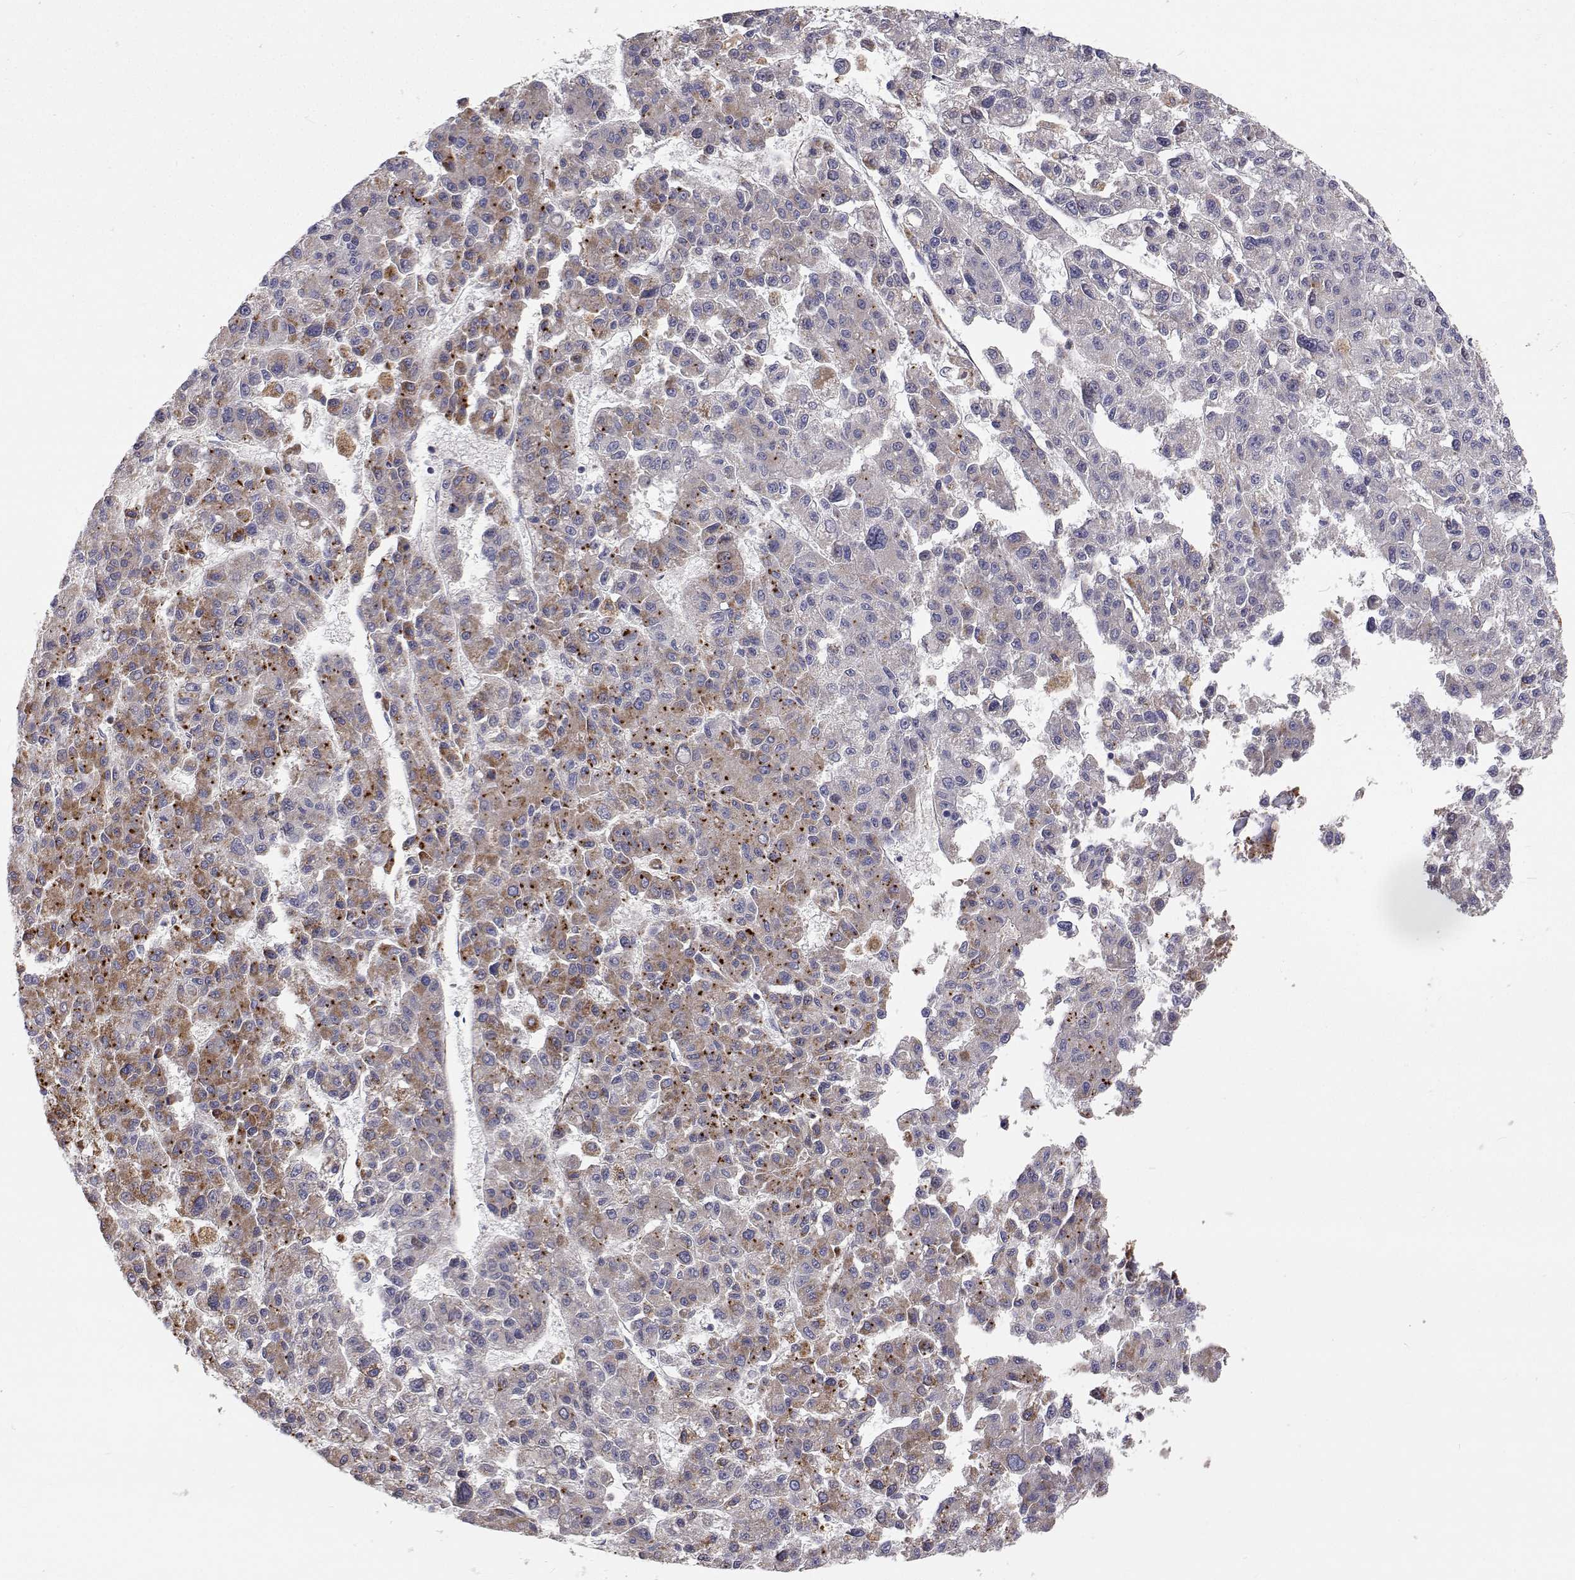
{"staining": {"intensity": "moderate", "quantity": "25%-75%", "location": "cytoplasmic/membranous"}, "tissue": "liver cancer", "cell_type": "Tumor cells", "image_type": "cancer", "snomed": [{"axis": "morphology", "description": "Carcinoma, Hepatocellular, NOS"}, {"axis": "topography", "description": "Liver"}], "caption": "This is an image of immunohistochemistry staining of liver hepatocellular carcinoma, which shows moderate expression in the cytoplasmic/membranous of tumor cells.", "gene": "SPICE1", "patient": {"sex": "male", "age": 70}}